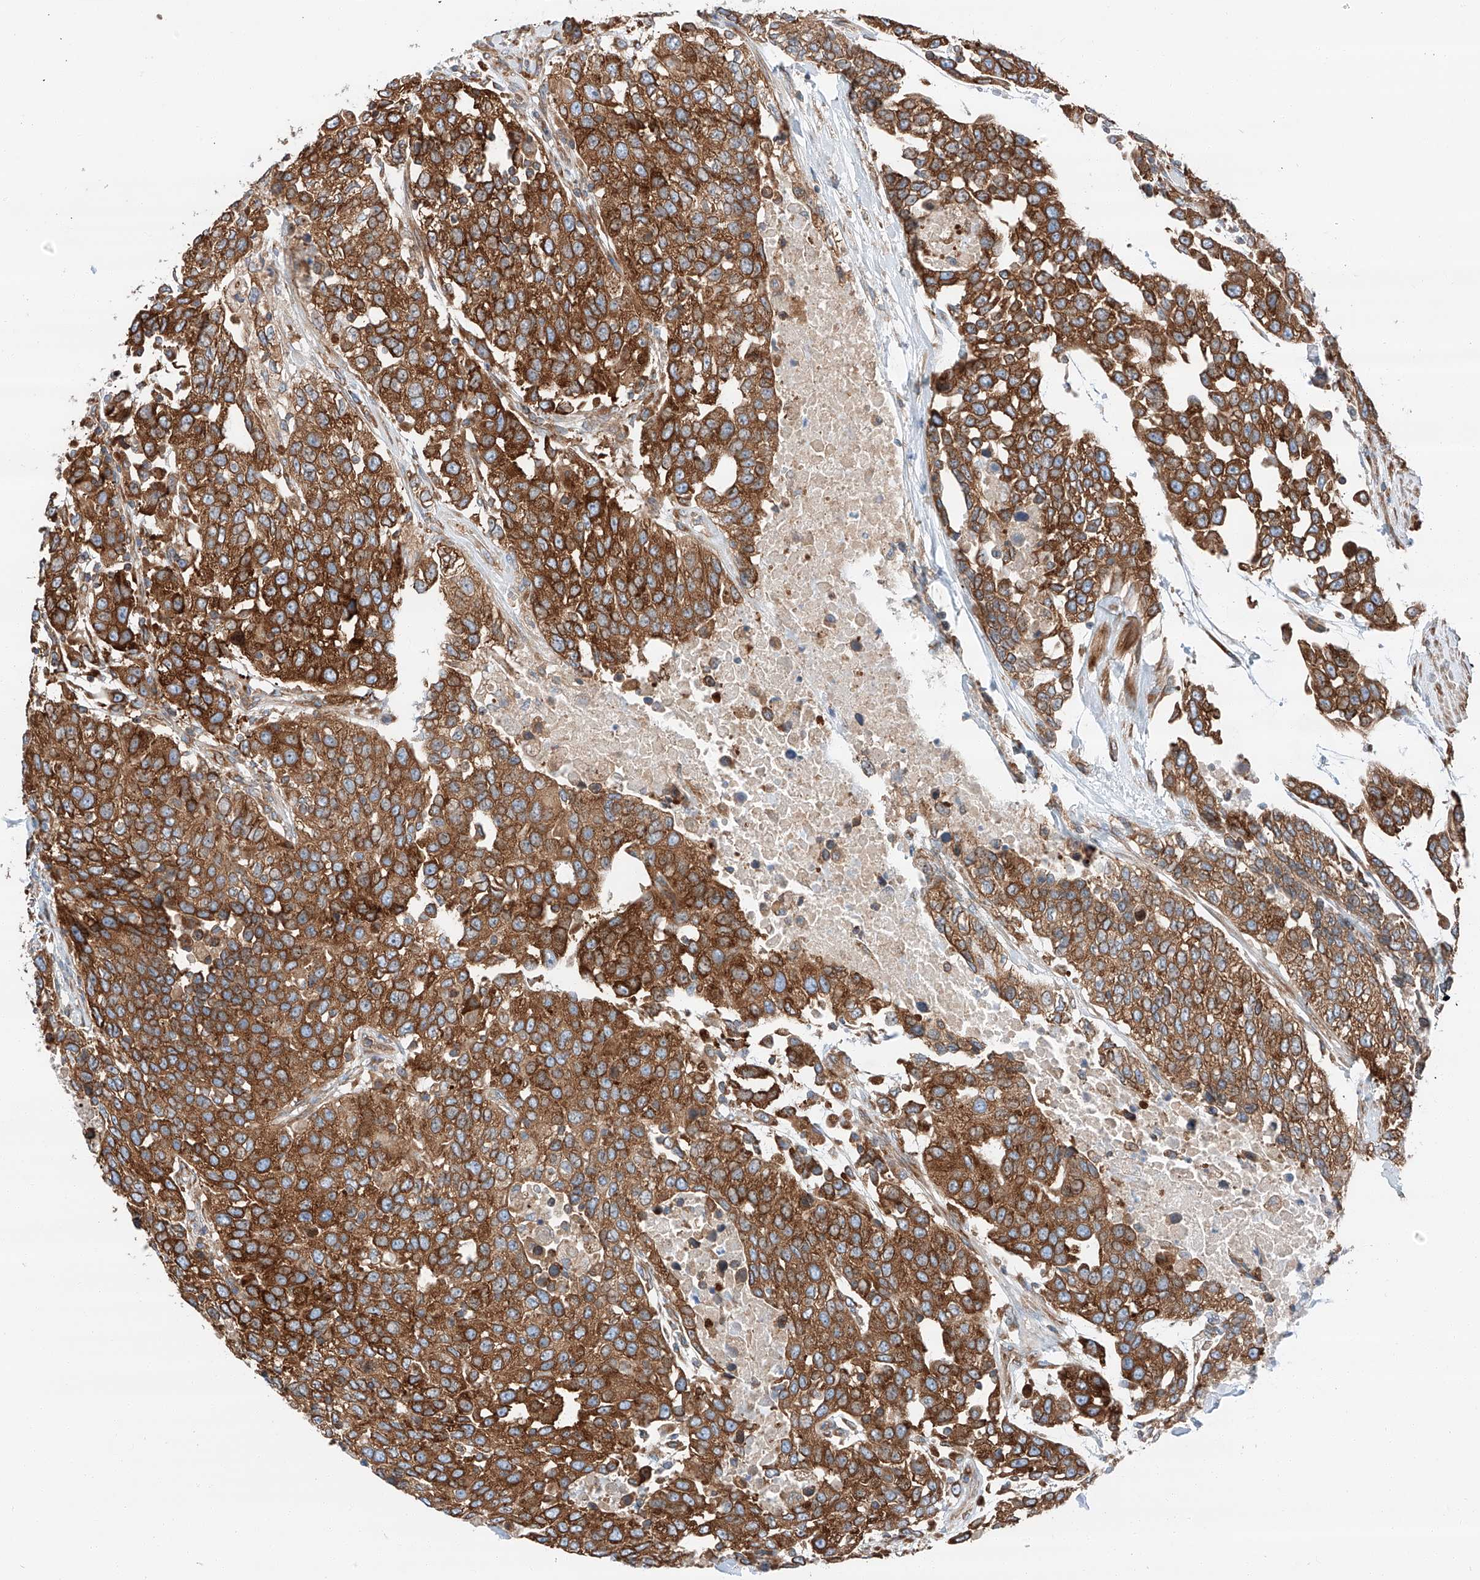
{"staining": {"intensity": "strong", "quantity": ">75%", "location": "cytoplasmic/membranous"}, "tissue": "urothelial cancer", "cell_type": "Tumor cells", "image_type": "cancer", "snomed": [{"axis": "morphology", "description": "Urothelial carcinoma, High grade"}, {"axis": "topography", "description": "Urinary bladder"}], "caption": "Human high-grade urothelial carcinoma stained with a protein marker displays strong staining in tumor cells.", "gene": "ZC3H15", "patient": {"sex": "female", "age": 80}}